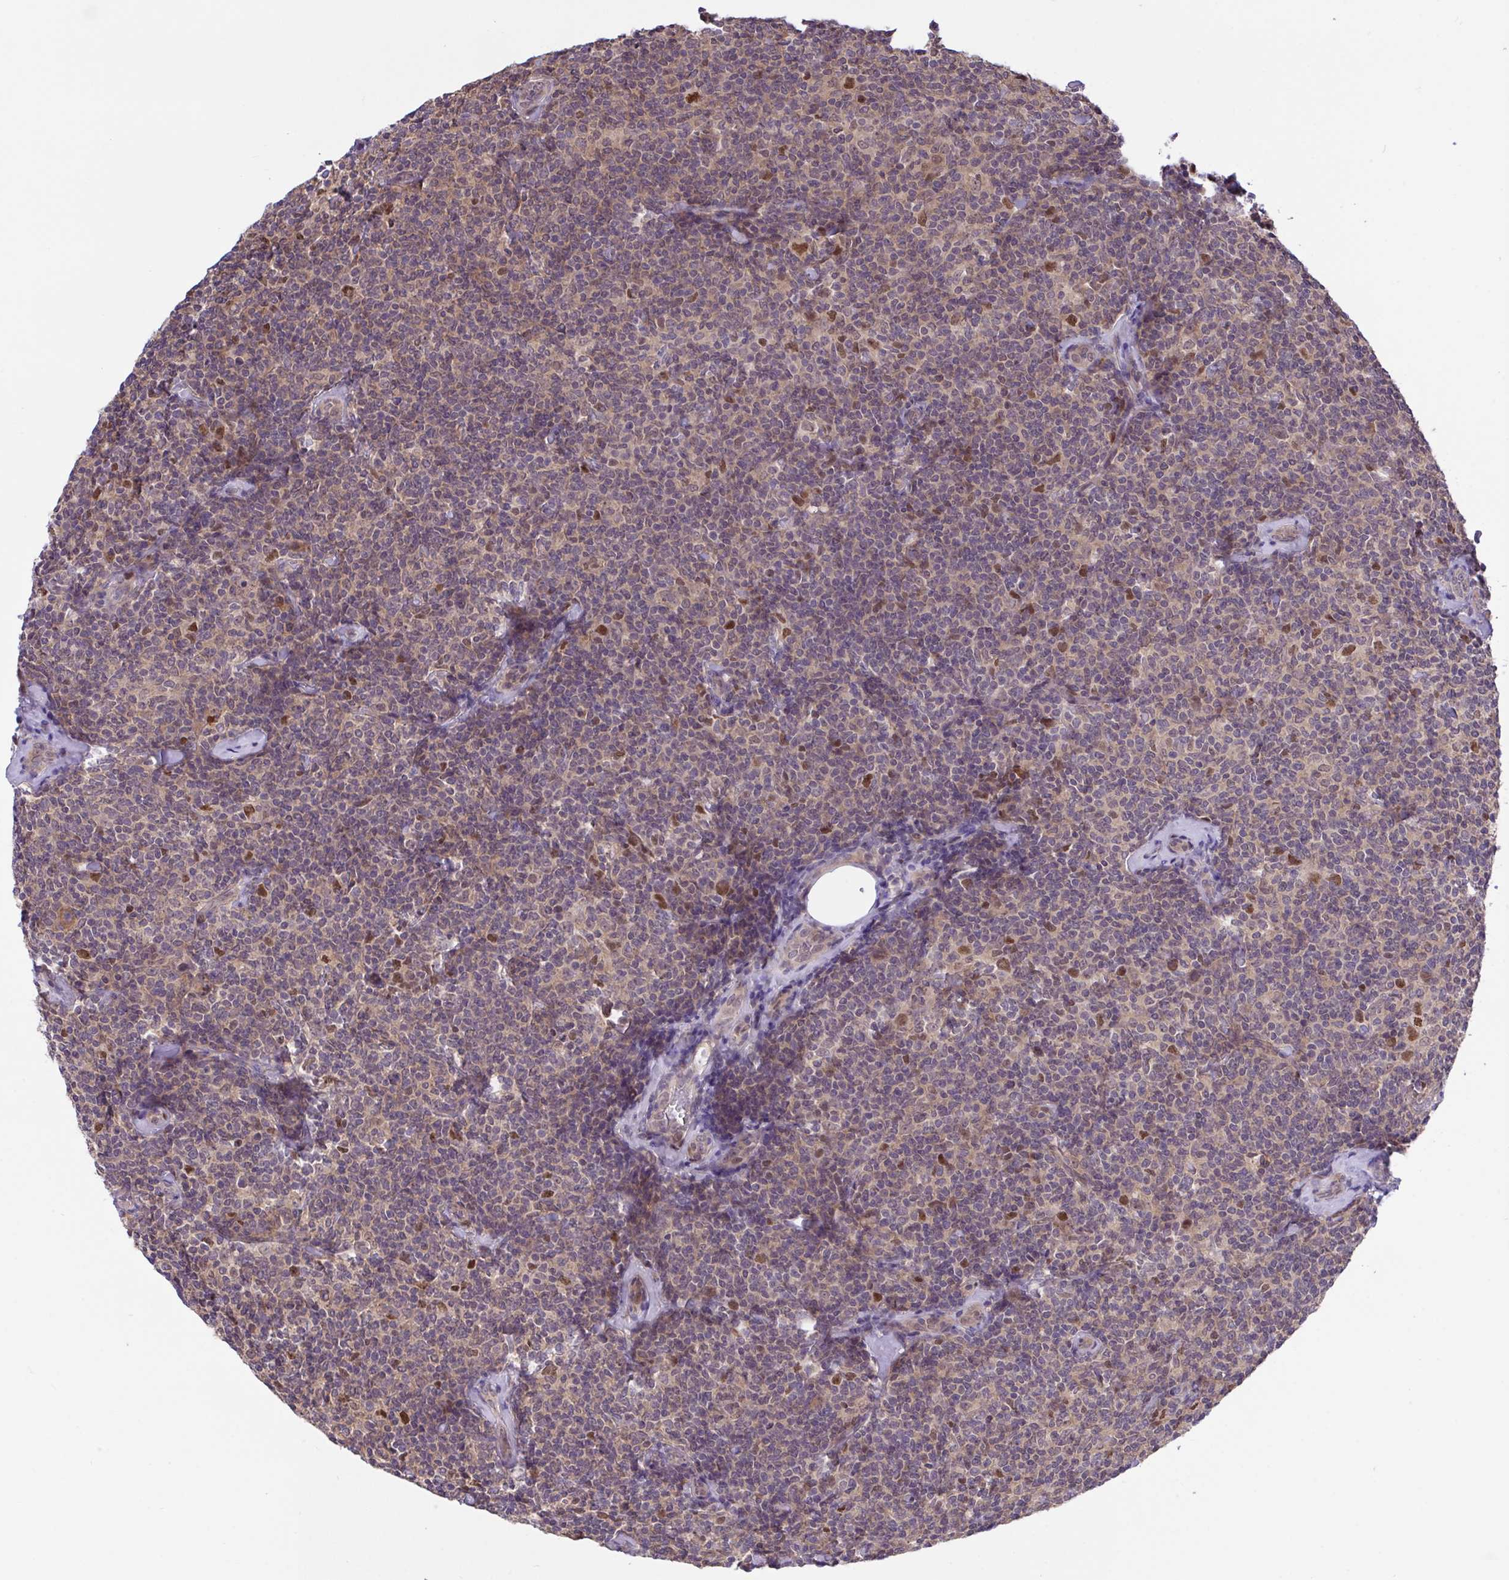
{"staining": {"intensity": "weak", "quantity": "<25%", "location": "nuclear"}, "tissue": "lymphoma", "cell_type": "Tumor cells", "image_type": "cancer", "snomed": [{"axis": "morphology", "description": "Malignant lymphoma, non-Hodgkin's type, Low grade"}, {"axis": "topography", "description": "Lymph node"}], "caption": "Tumor cells are negative for protein expression in human lymphoma. (DAB (3,3'-diaminobenzidine) IHC with hematoxylin counter stain).", "gene": "ZNF444", "patient": {"sex": "female", "age": 56}}